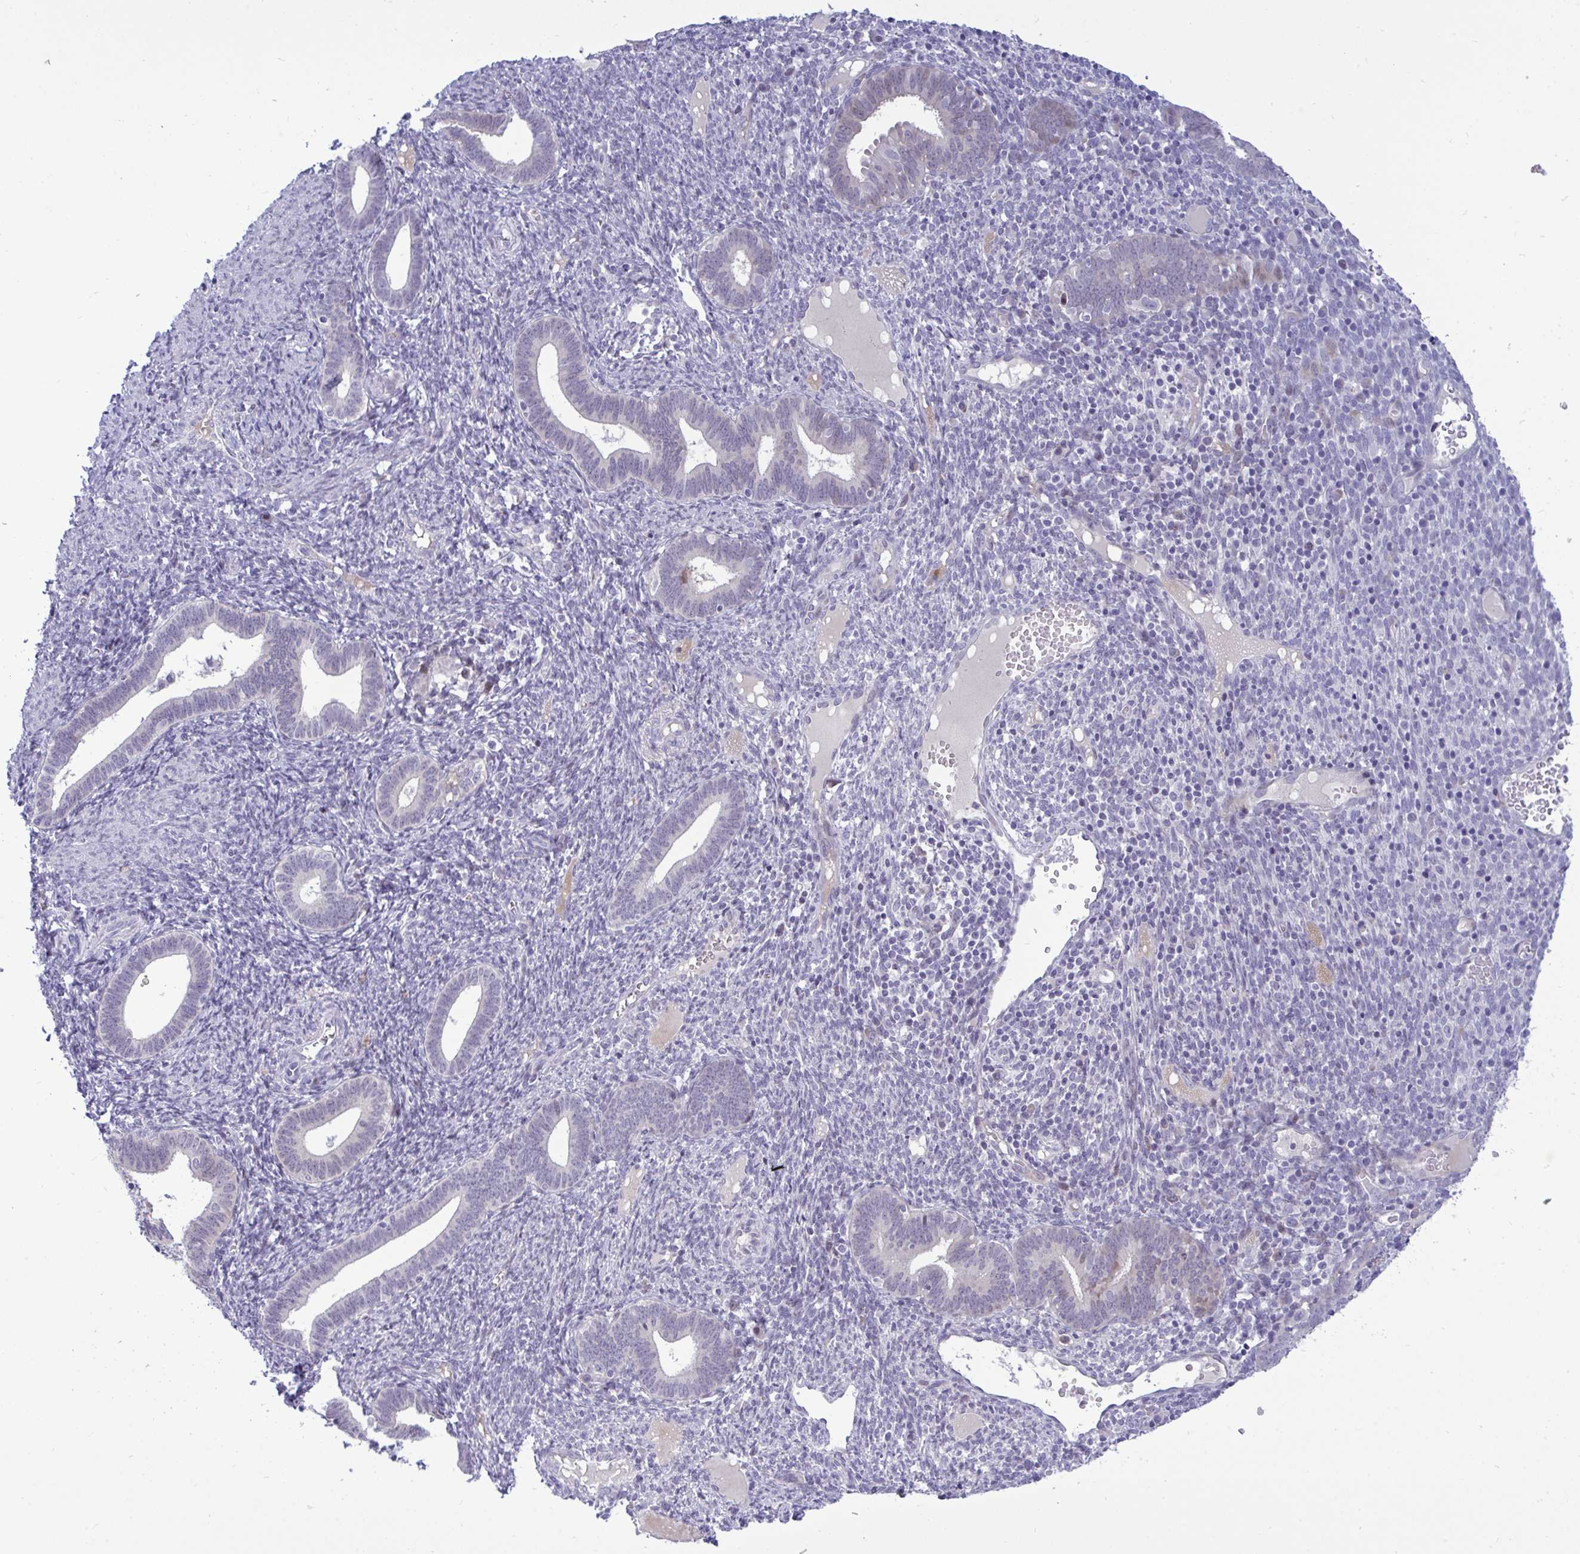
{"staining": {"intensity": "negative", "quantity": "none", "location": "none"}, "tissue": "endometrium", "cell_type": "Cells in endometrial stroma", "image_type": "normal", "snomed": [{"axis": "morphology", "description": "Normal tissue, NOS"}, {"axis": "topography", "description": "Endometrium"}], "caption": "Immunohistochemistry (IHC) of normal endometrium shows no positivity in cells in endometrial stroma.", "gene": "EPOP", "patient": {"sex": "female", "age": 41}}